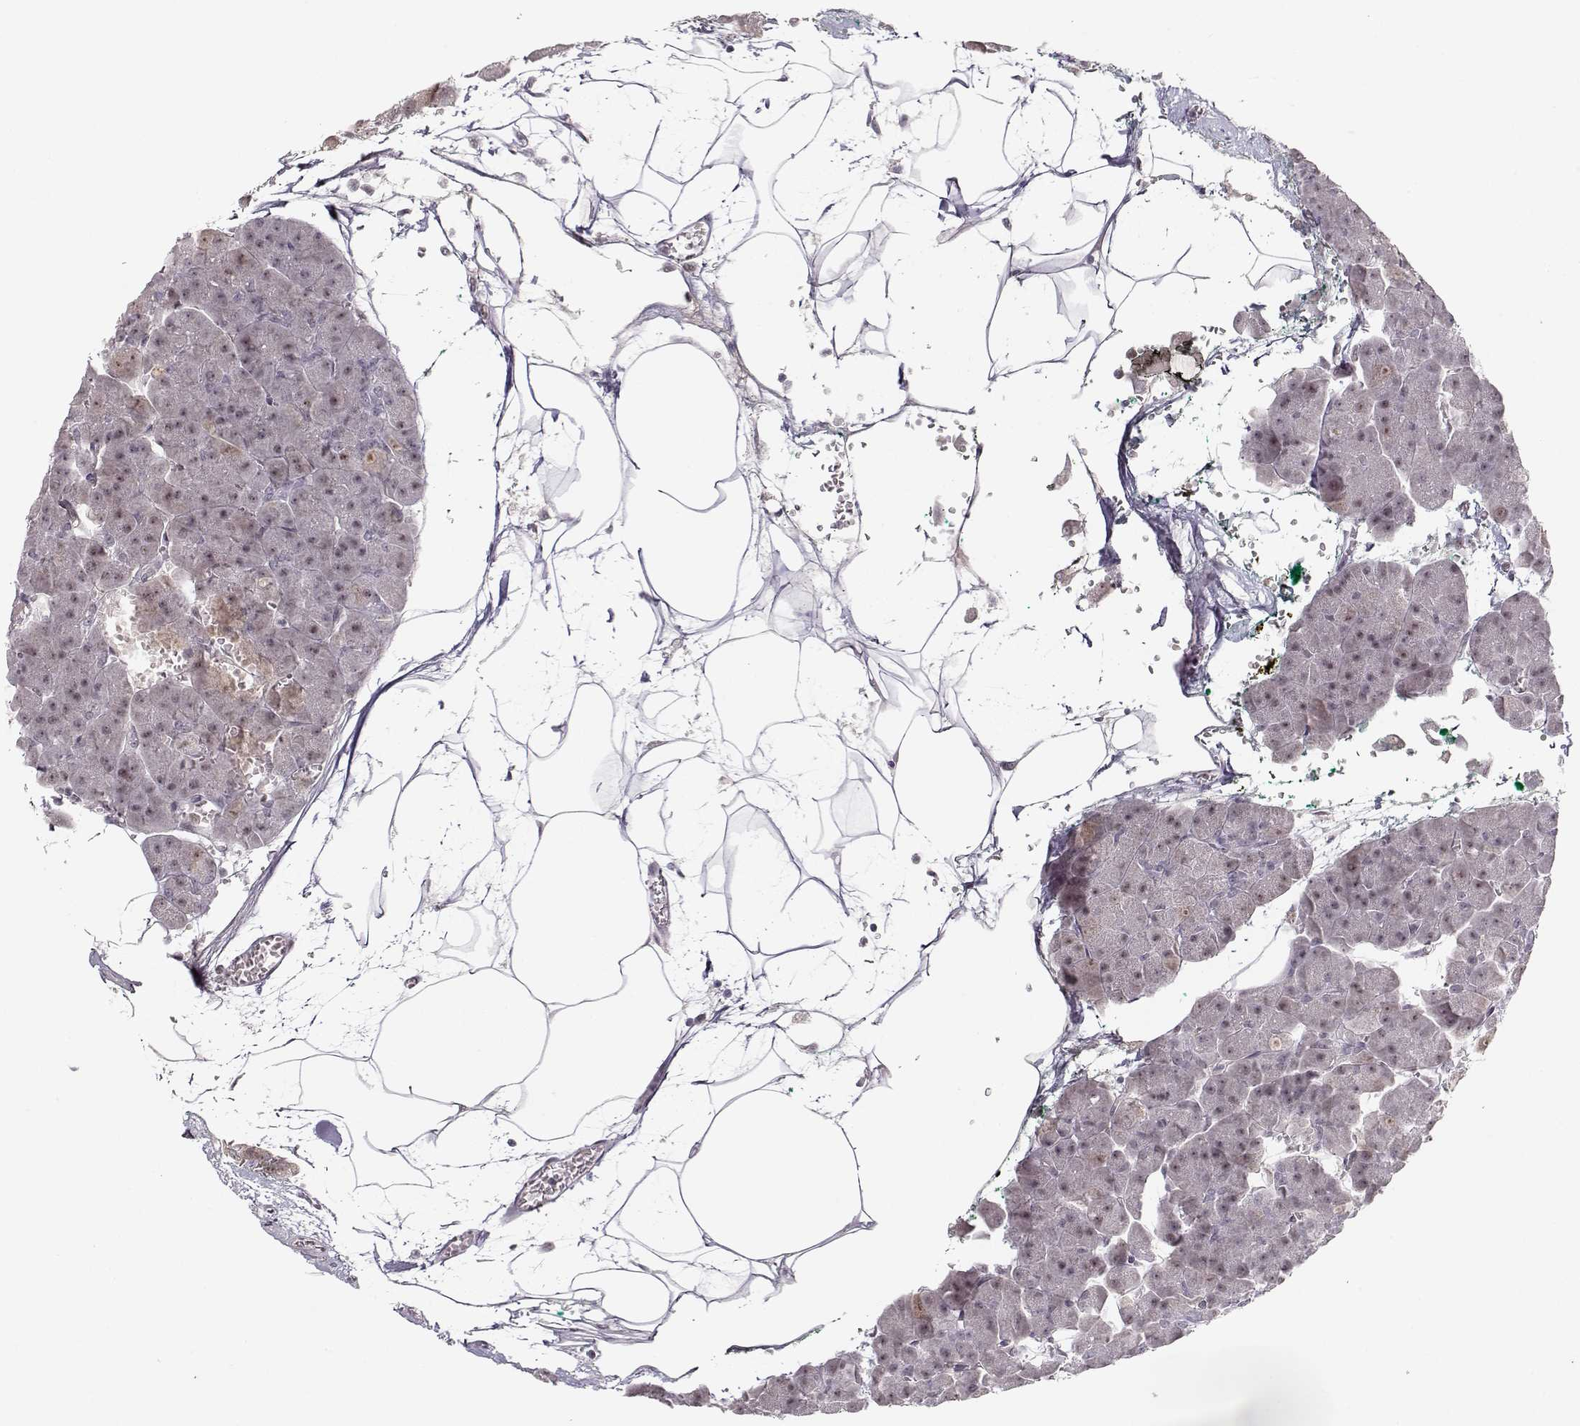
{"staining": {"intensity": "strong", "quantity": "<25%", "location": "nuclear"}, "tissue": "pancreas", "cell_type": "Exocrine glandular cells", "image_type": "normal", "snomed": [{"axis": "morphology", "description": "Normal tissue, NOS"}, {"axis": "topography", "description": "Adipose tissue"}, {"axis": "topography", "description": "Pancreas"}, {"axis": "topography", "description": "Peripheral nerve tissue"}], "caption": "Strong nuclear positivity for a protein is present in about <25% of exocrine glandular cells of normal pancreas using immunohistochemistry (IHC).", "gene": "CIR1", "patient": {"sex": "female", "age": 58}}